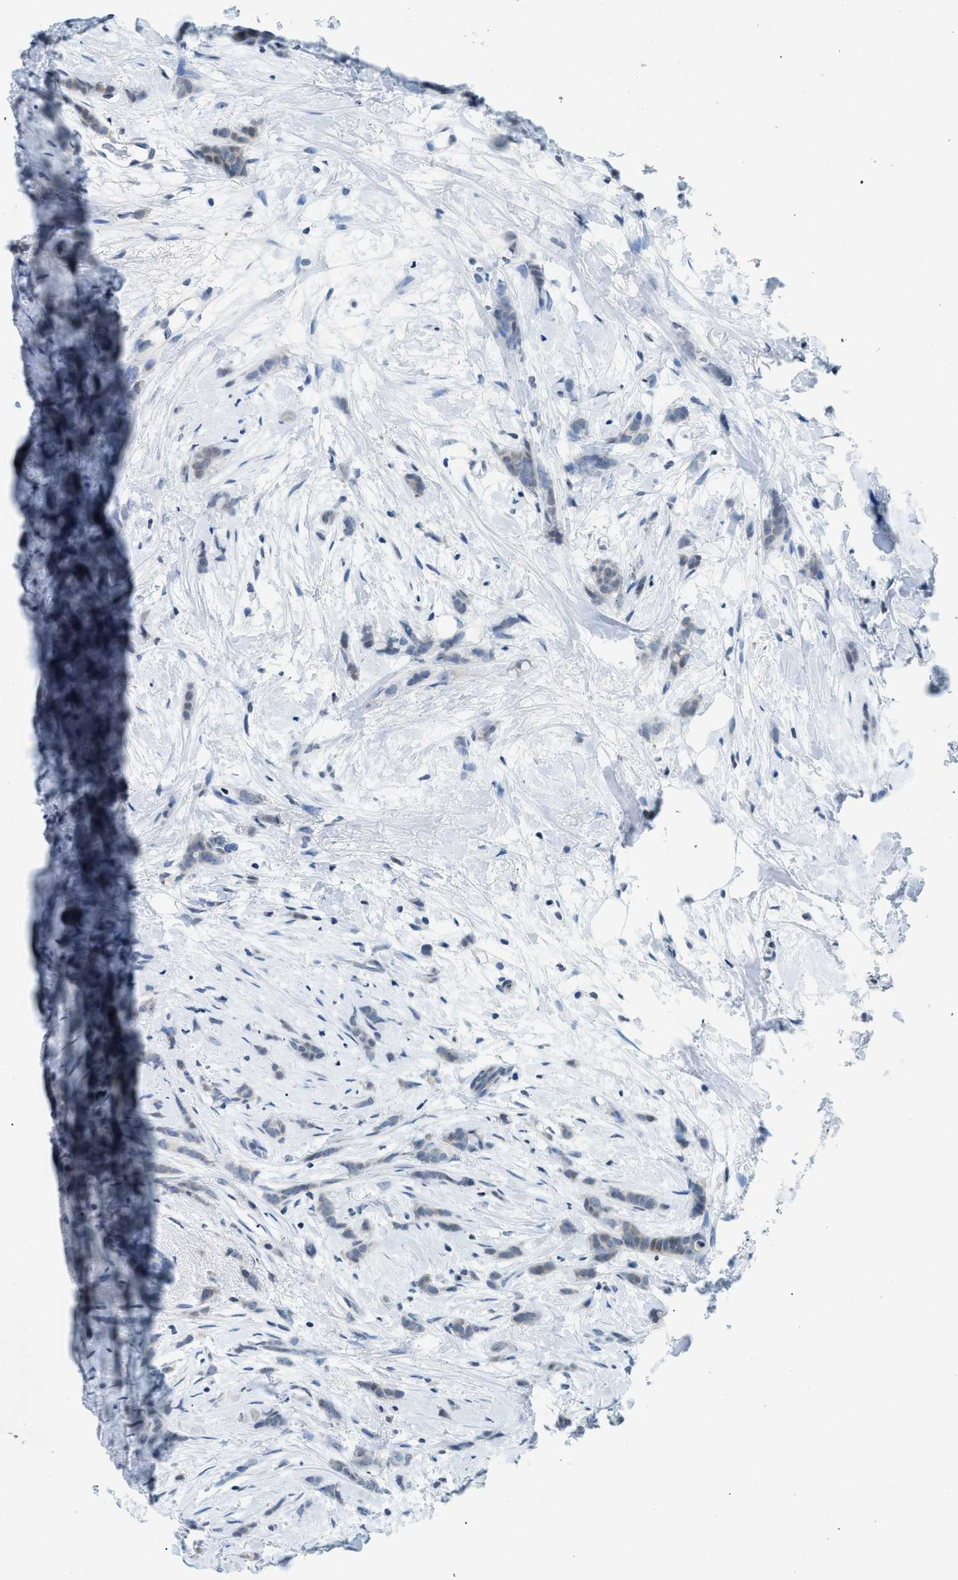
{"staining": {"intensity": "negative", "quantity": "none", "location": "none"}, "tissue": "breast cancer", "cell_type": "Tumor cells", "image_type": "cancer", "snomed": [{"axis": "morphology", "description": "Lobular carcinoma, in situ"}, {"axis": "morphology", "description": "Lobular carcinoma"}, {"axis": "topography", "description": "Breast"}], "caption": "Immunohistochemical staining of human breast cancer (lobular carcinoma) demonstrates no significant positivity in tumor cells. (Stains: DAB IHC with hematoxylin counter stain, Microscopy: brightfield microscopy at high magnification).", "gene": "UVRAG", "patient": {"sex": "female", "age": 41}}